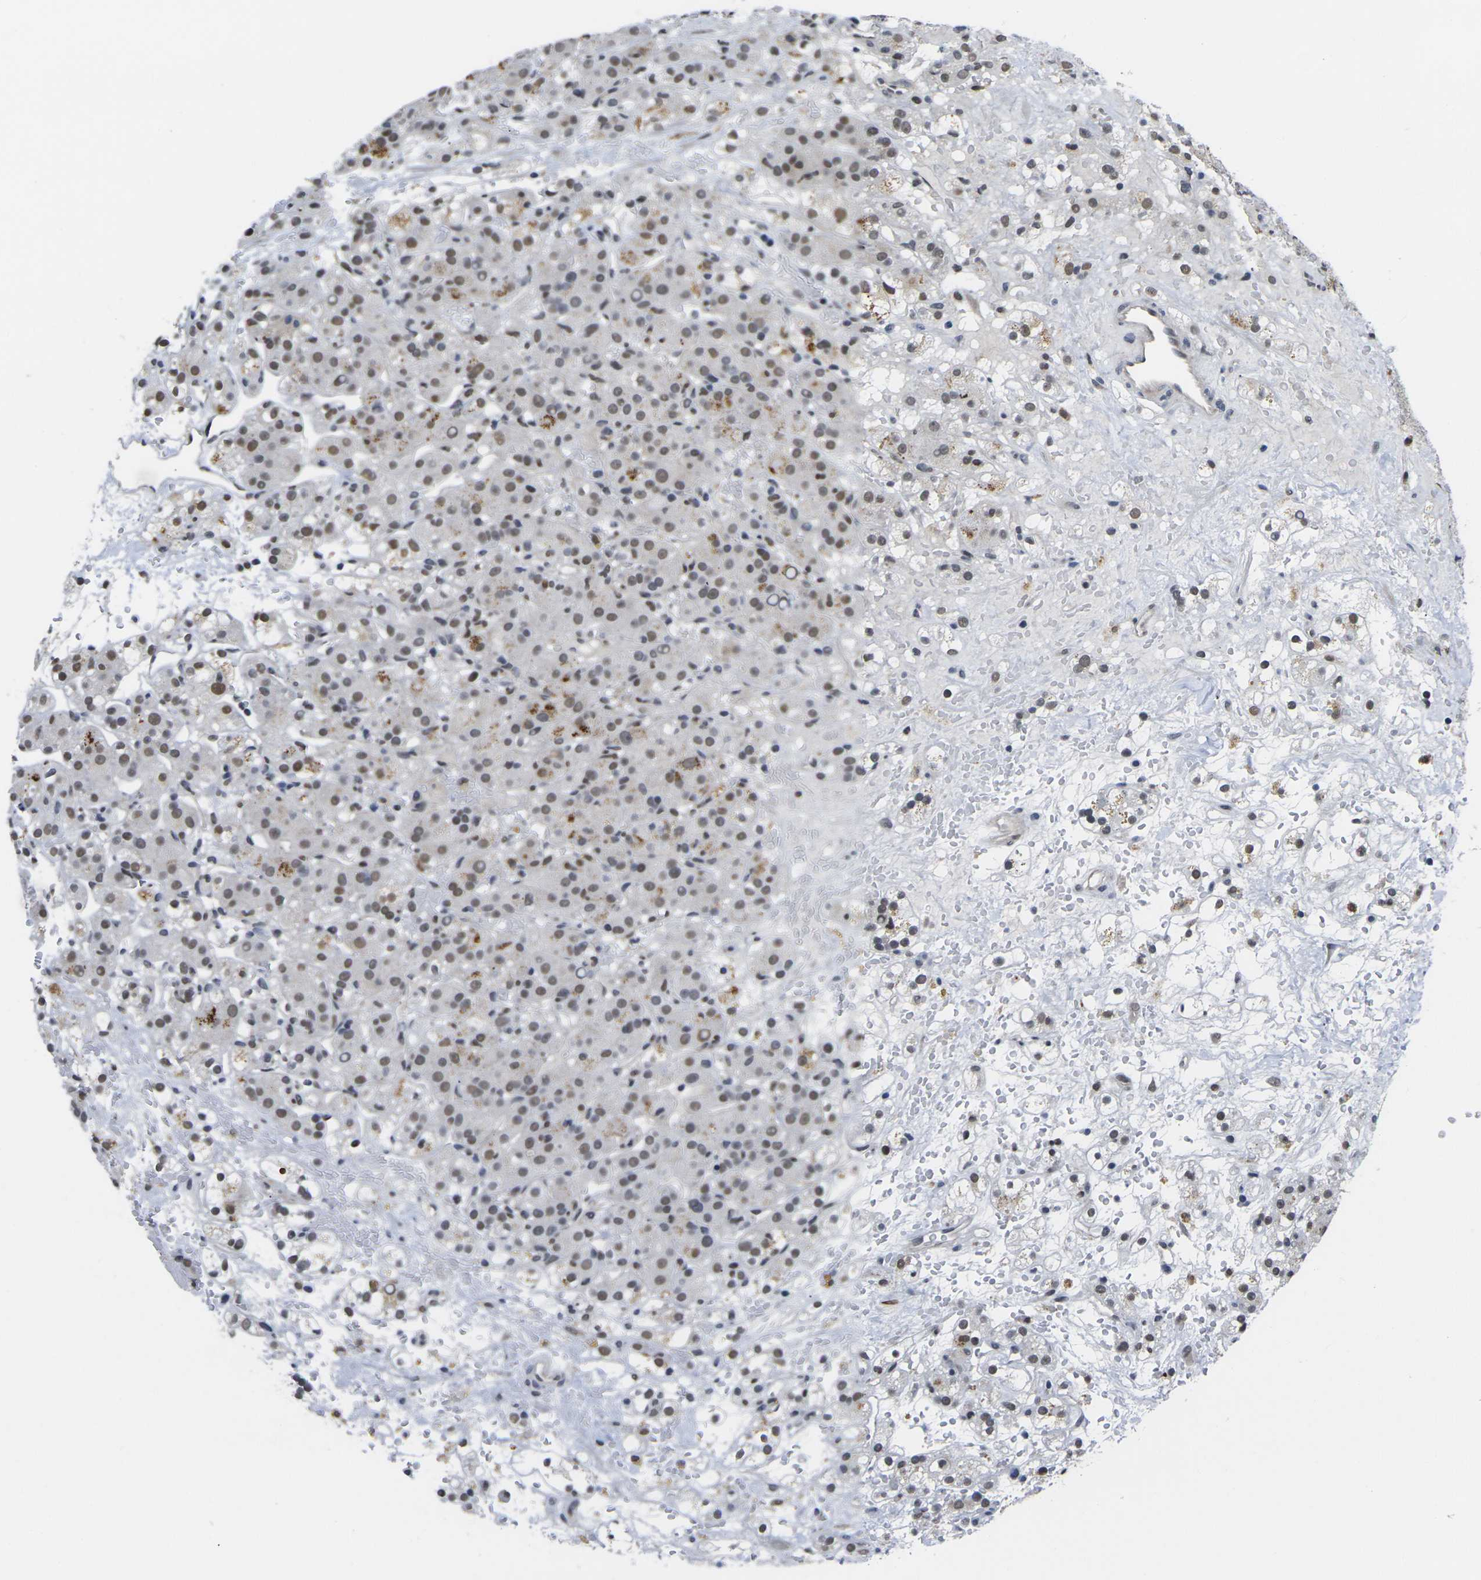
{"staining": {"intensity": "moderate", "quantity": ">75%", "location": "nuclear"}, "tissue": "renal cancer", "cell_type": "Tumor cells", "image_type": "cancer", "snomed": [{"axis": "morphology", "description": "Adenocarcinoma, NOS"}, {"axis": "topography", "description": "Kidney"}], "caption": "A high-resolution micrograph shows immunohistochemistry (IHC) staining of renal cancer (adenocarcinoma), which exhibits moderate nuclear staining in about >75% of tumor cells. Using DAB (3,3'-diaminobenzidine) (brown) and hematoxylin (blue) stains, captured at high magnification using brightfield microscopy.", "gene": "RBM7", "patient": {"sex": "male", "age": 61}}